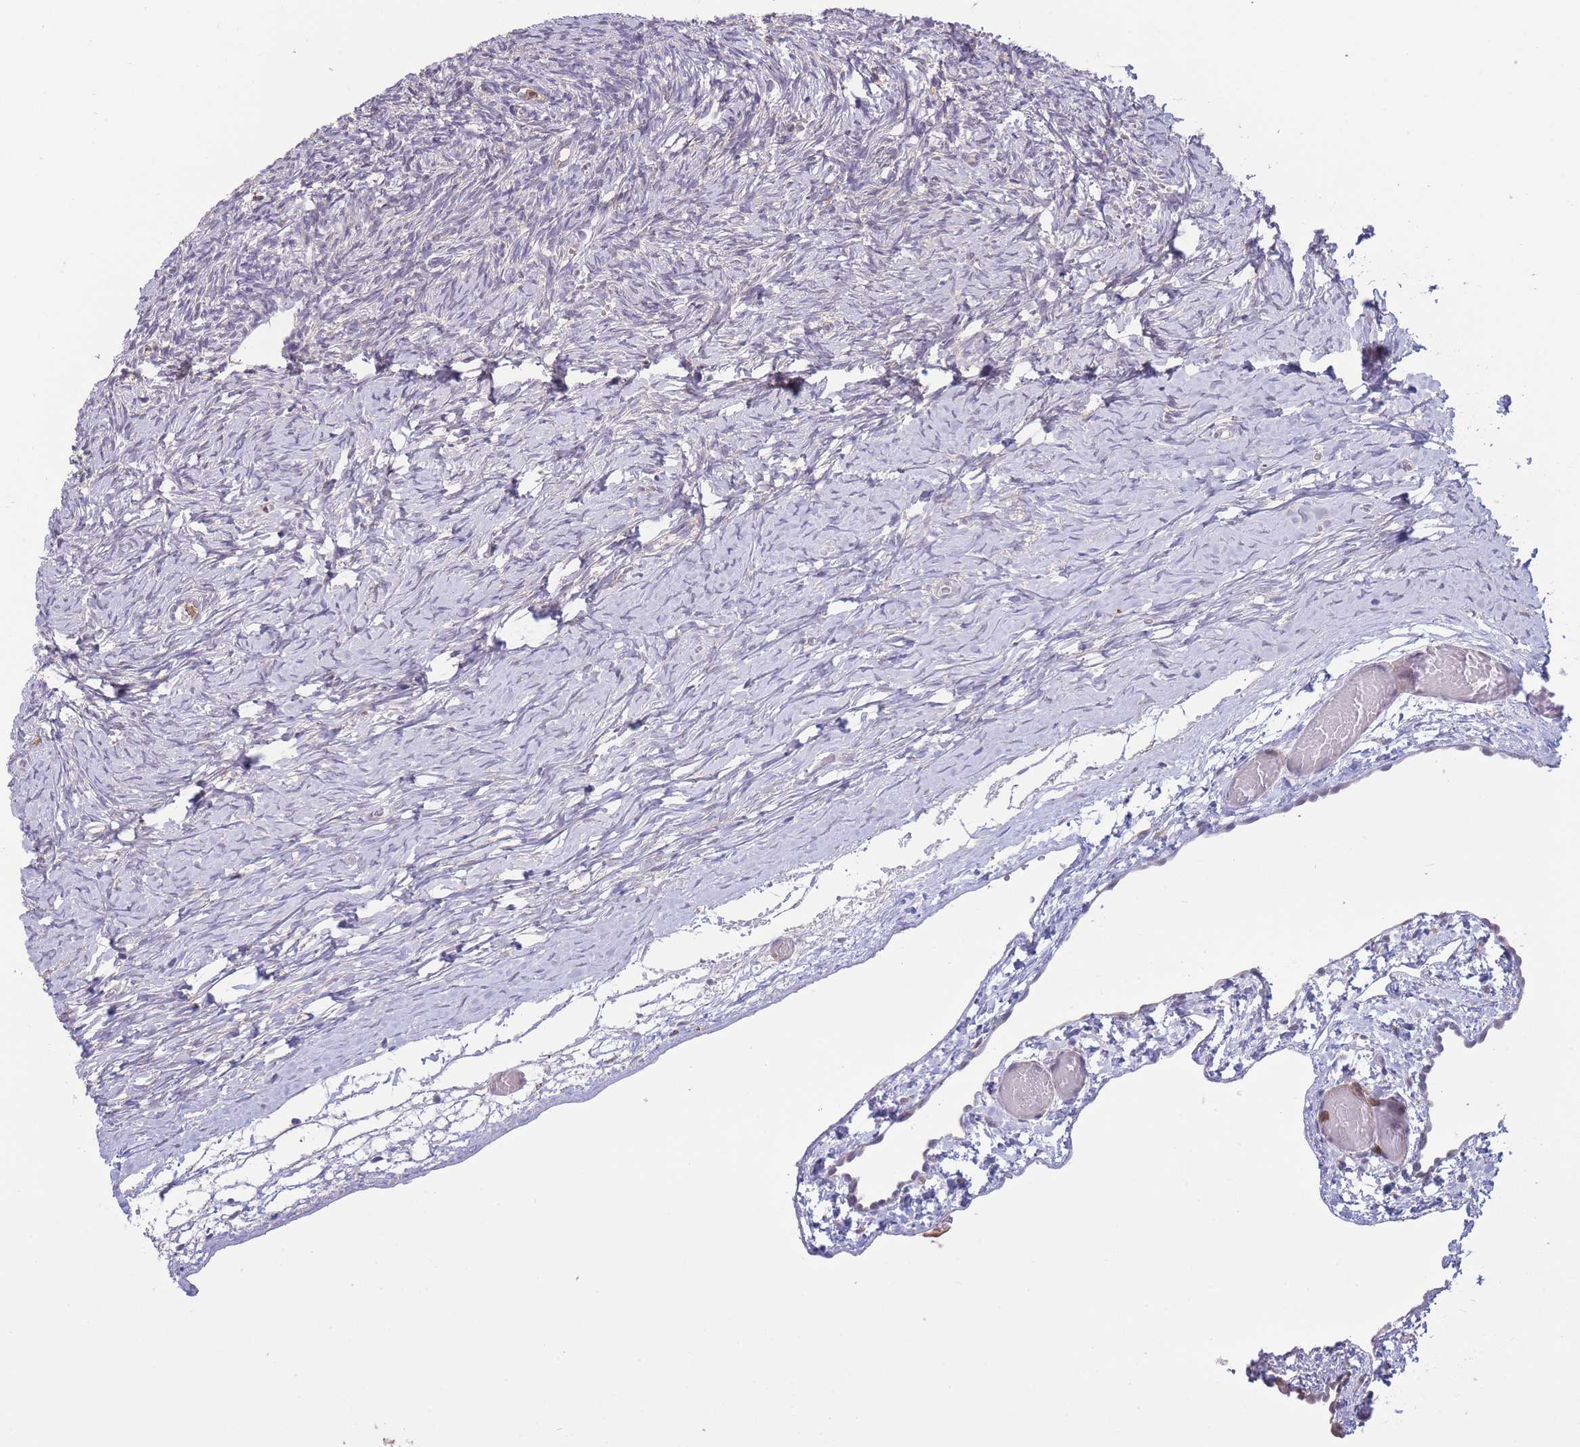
{"staining": {"intensity": "negative", "quantity": "none", "location": "none"}, "tissue": "ovary", "cell_type": "Ovarian stroma cells", "image_type": "normal", "snomed": [{"axis": "morphology", "description": "Normal tissue, NOS"}, {"axis": "topography", "description": "Ovary"}], "caption": "Immunohistochemical staining of benign ovary demonstrates no significant expression in ovarian stroma cells.", "gene": "ZNF304", "patient": {"sex": "female", "age": 39}}